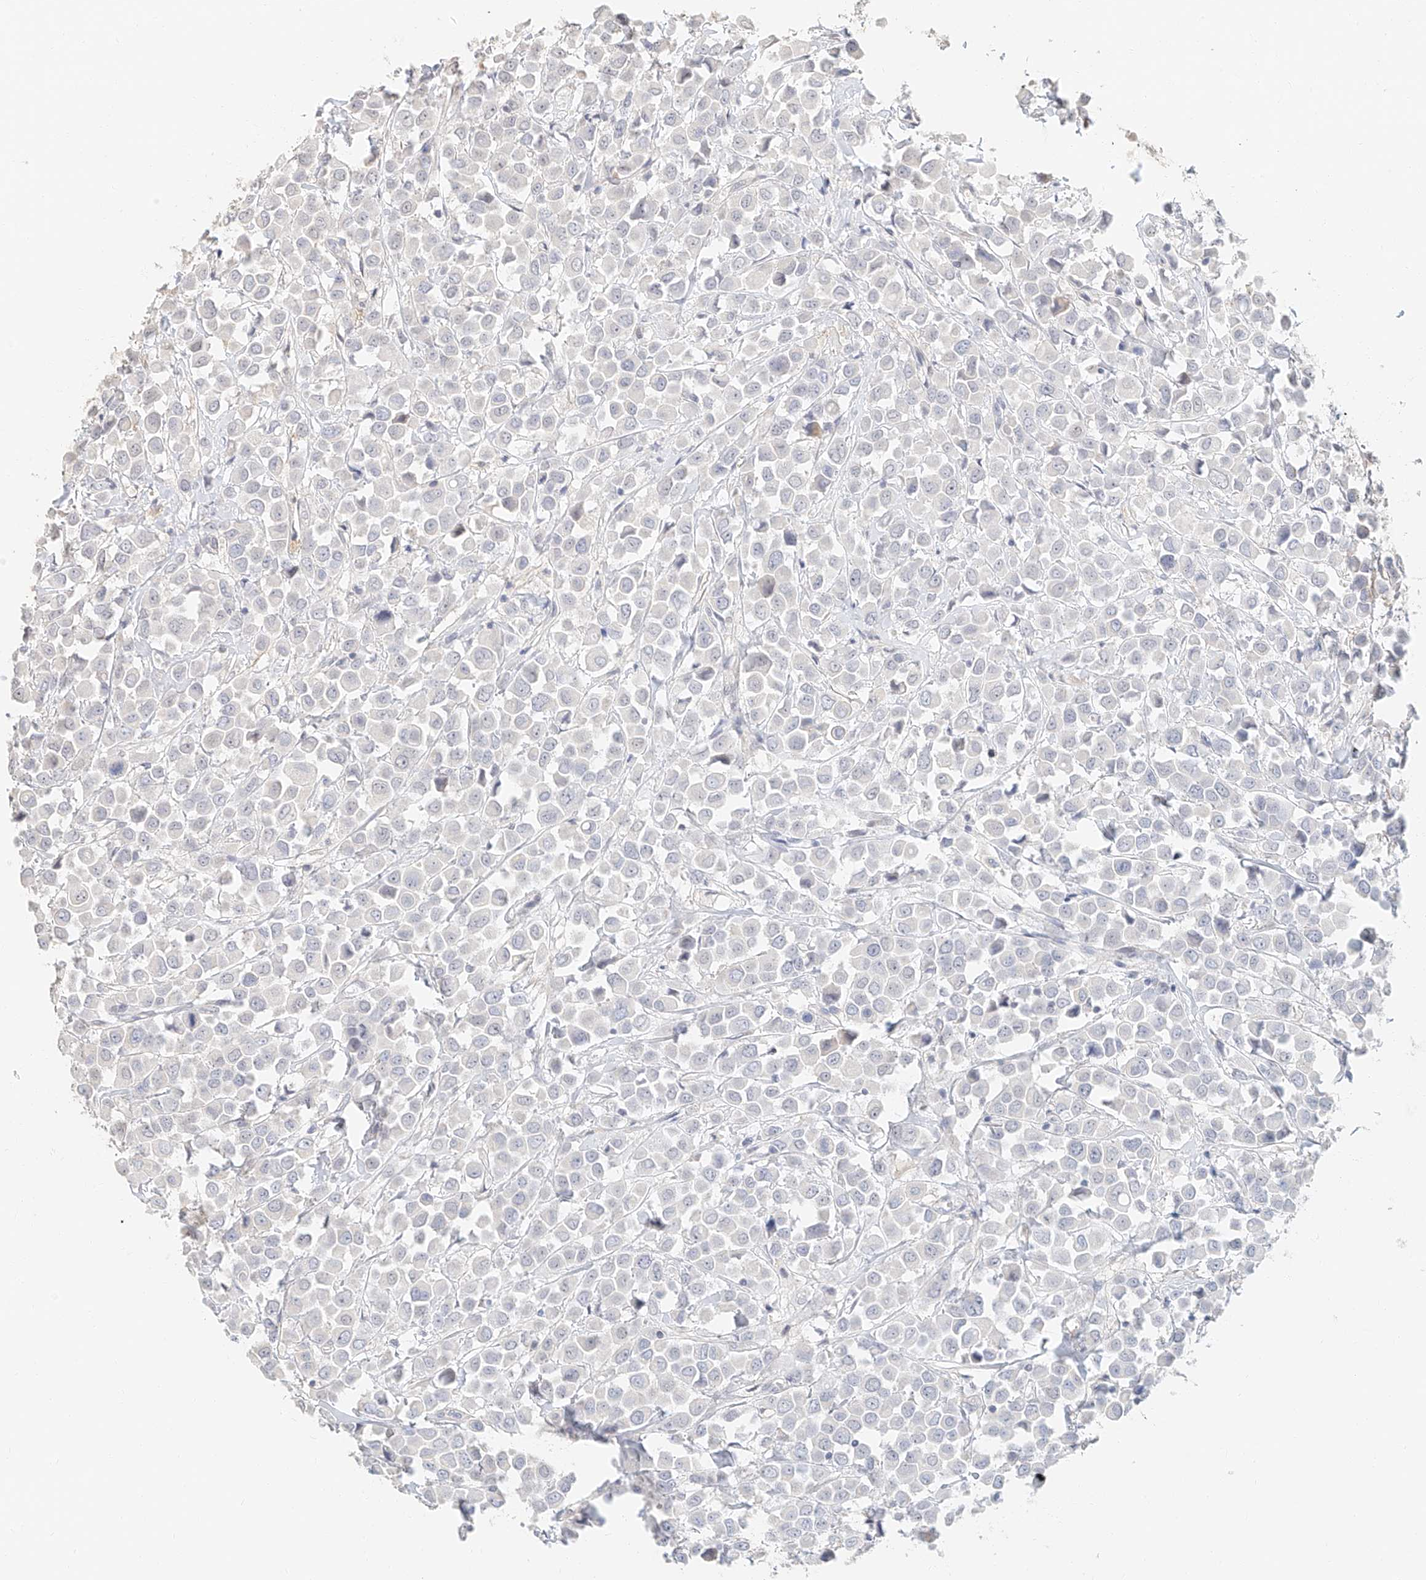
{"staining": {"intensity": "negative", "quantity": "none", "location": "none"}, "tissue": "breast cancer", "cell_type": "Tumor cells", "image_type": "cancer", "snomed": [{"axis": "morphology", "description": "Duct carcinoma"}, {"axis": "topography", "description": "Breast"}], "caption": "DAB (3,3'-diaminobenzidine) immunohistochemical staining of breast invasive ductal carcinoma reveals no significant staining in tumor cells.", "gene": "NAP1L1", "patient": {"sex": "female", "age": 61}}